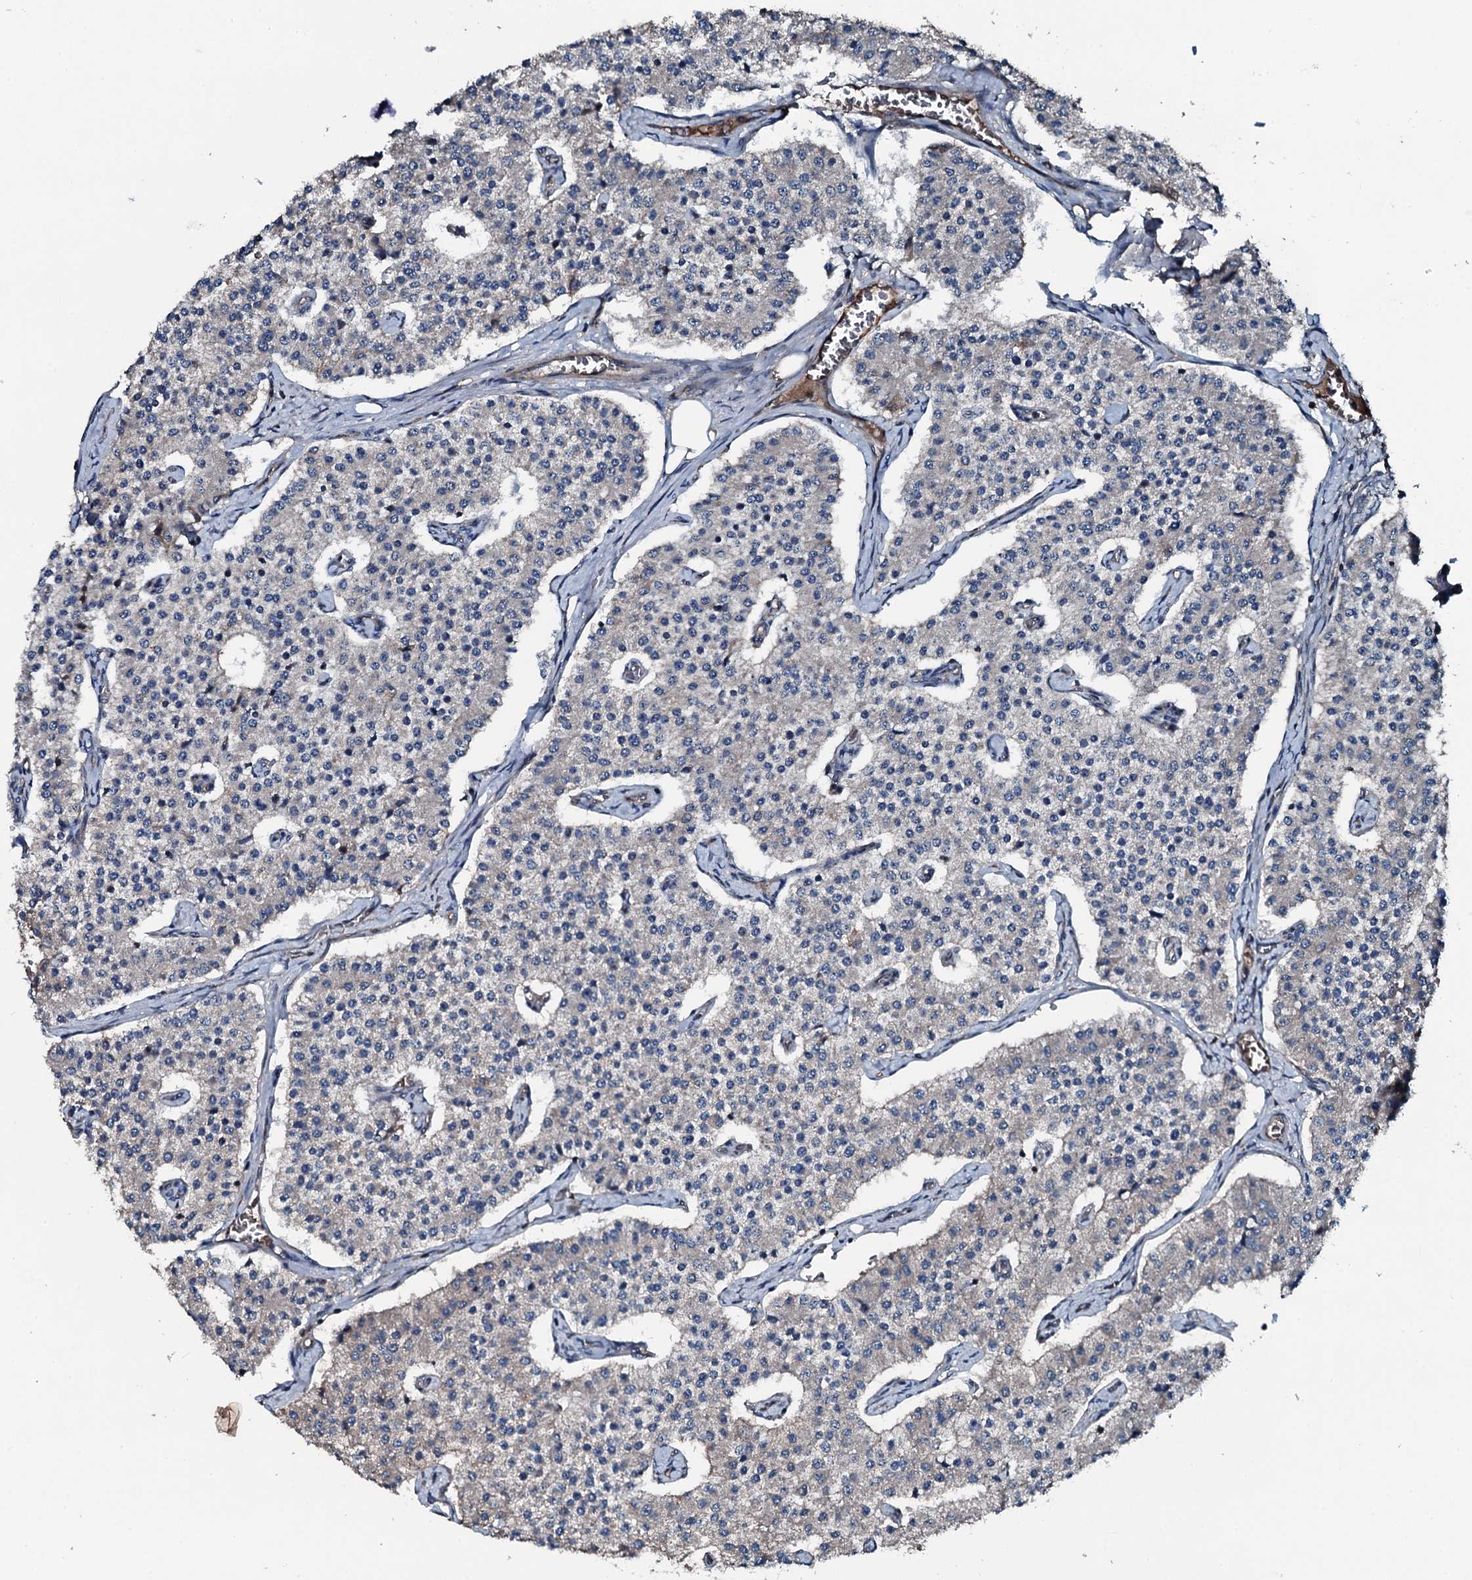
{"staining": {"intensity": "weak", "quantity": "<25%", "location": "cytoplasmic/membranous"}, "tissue": "carcinoid", "cell_type": "Tumor cells", "image_type": "cancer", "snomed": [{"axis": "morphology", "description": "Carcinoid, malignant, NOS"}, {"axis": "topography", "description": "Colon"}], "caption": "Protein analysis of carcinoid shows no significant staining in tumor cells.", "gene": "AARS1", "patient": {"sex": "female", "age": 52}}